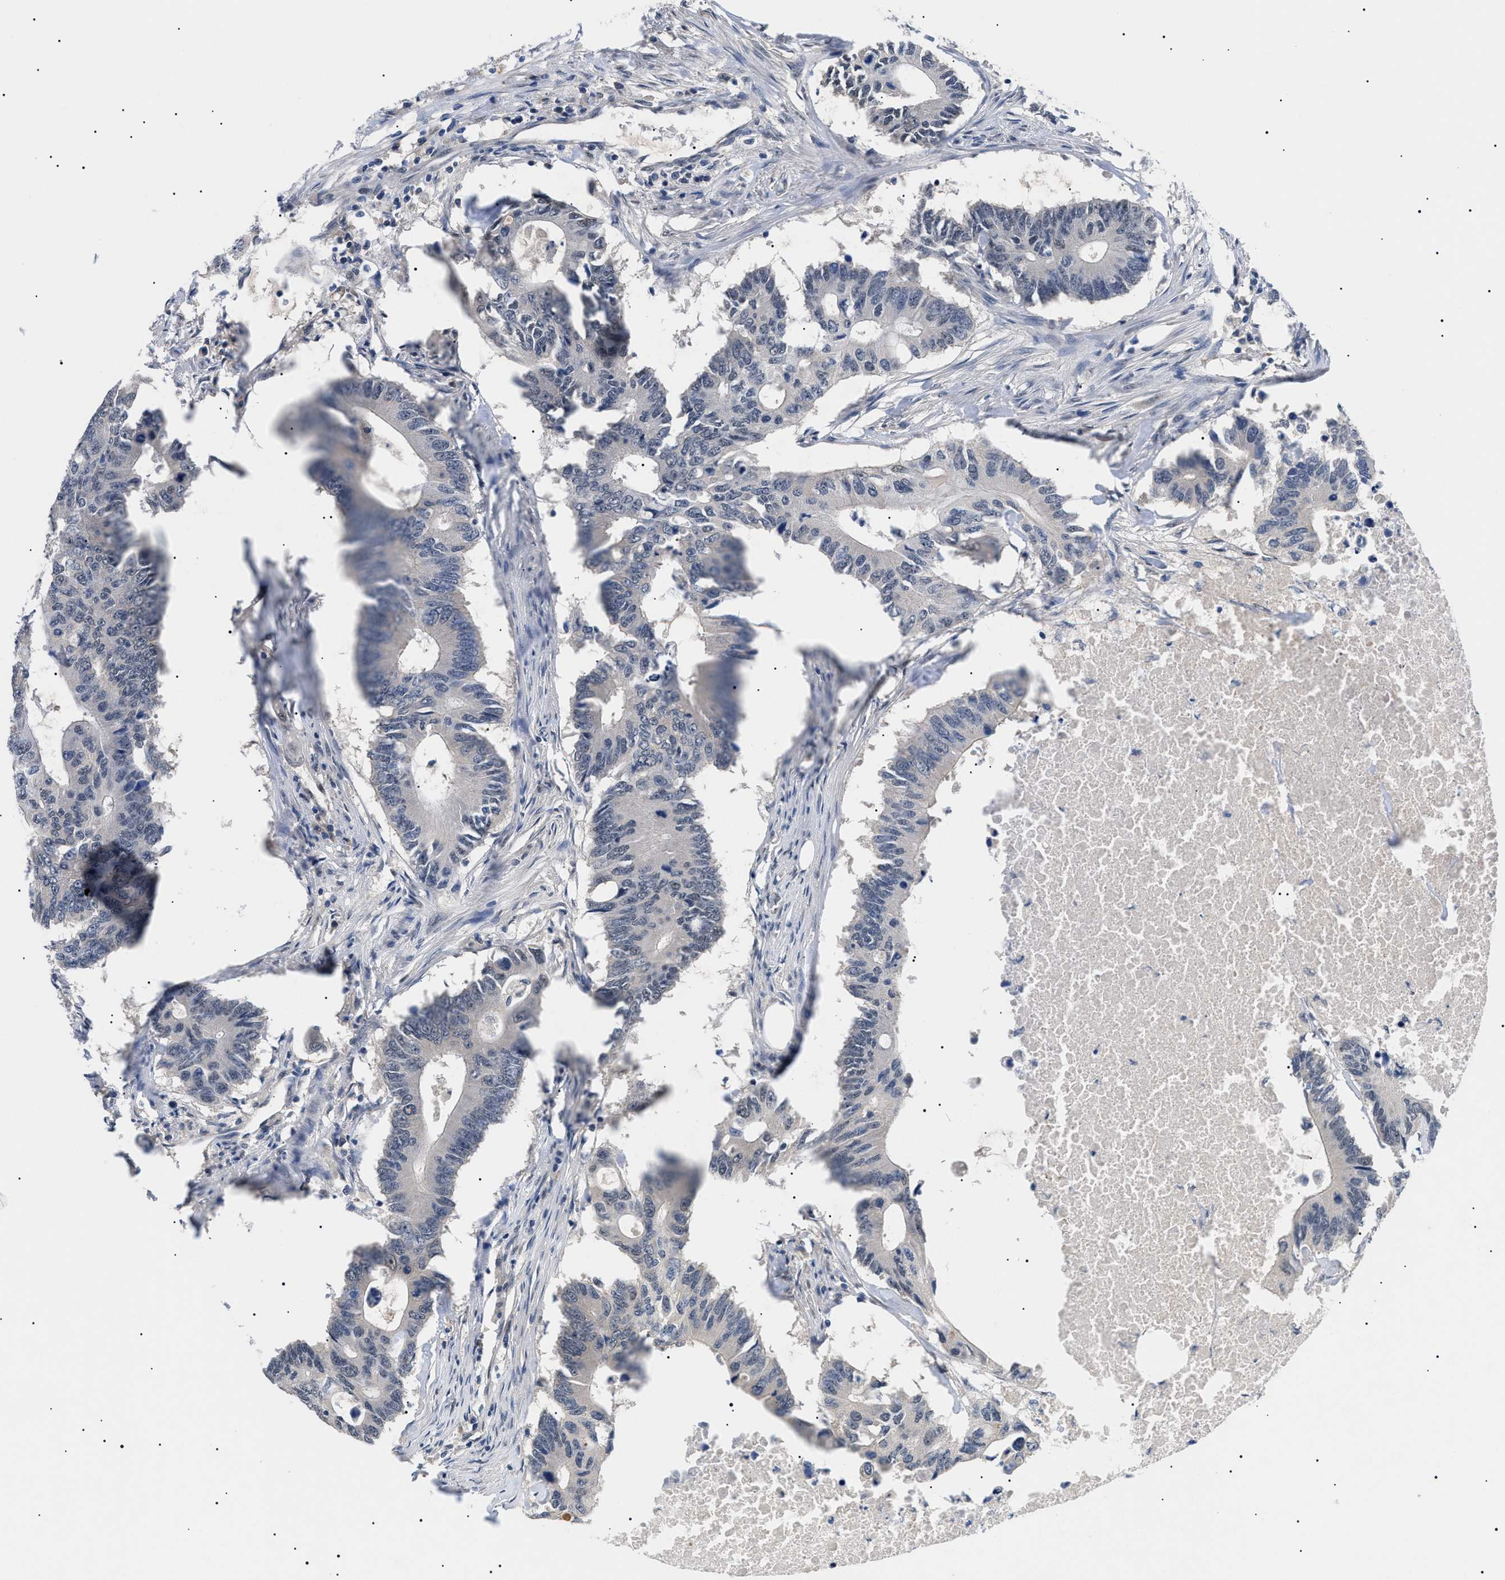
{"staining": {"intensity": "negative", "quantity": "none", "location": "none"}, "tissue": "colorectal cancer", "cell_type": "Tumor cells", "image_type": "cancer", "snomed": [{"axis": "morphology", "description": "Adenocarcinoma, NOS"}, {"axis": "topography", "description": "Colon"}], "caption": "This photomicrograph is of colorectal cancer (adenocarcinoma) stained with immunohistochemistry (IHC) to label a protein in brown with the nuclei are counter-stained blue. There is no positivity in tumor cells.", "gene": "PRRT2", "patient": {"sex": "male", "age": 71}}